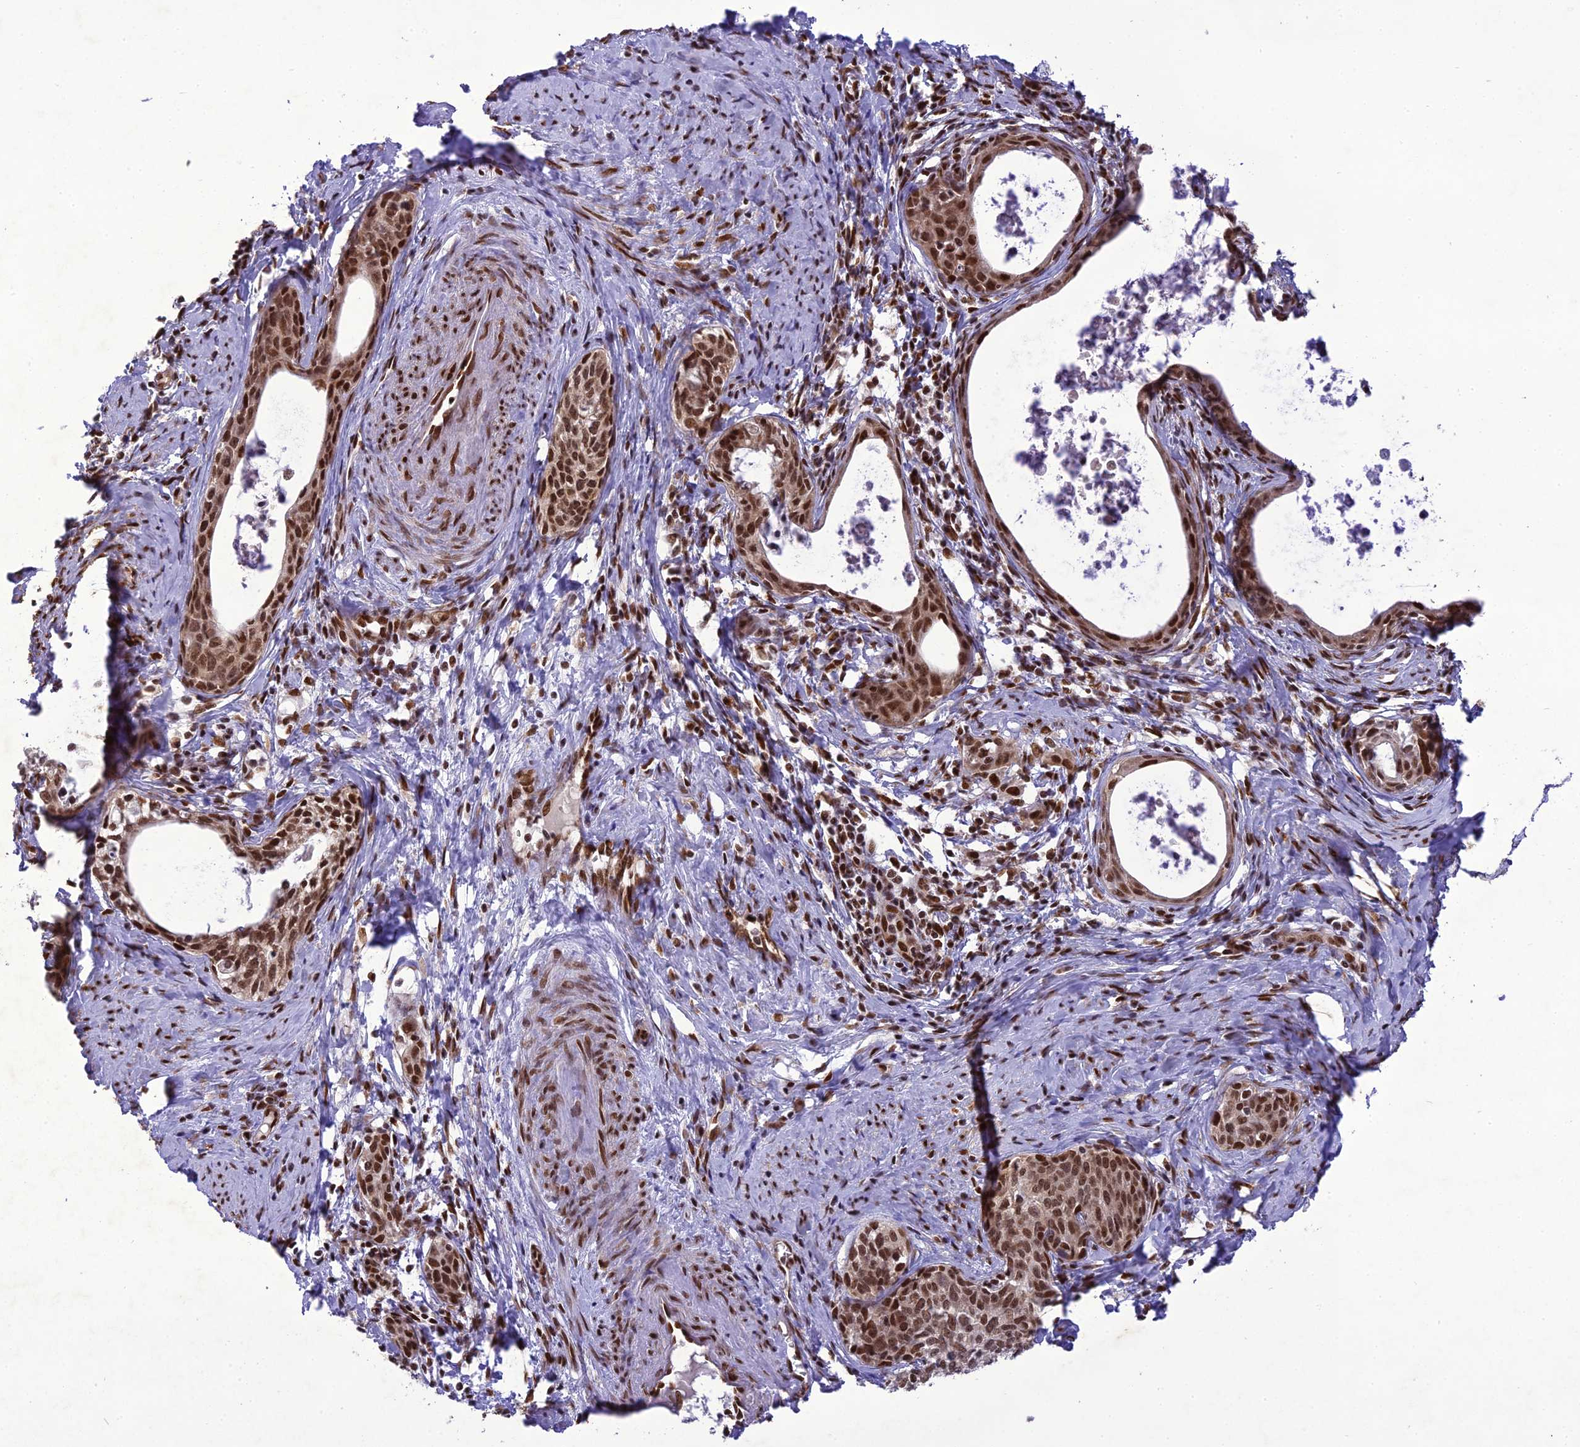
{"staining": {"intensity": "strong", "quantity": ">75%", "location": "nuclear"}, "tissue": "cervical cancer", "cell_type": "Tumor cells", "image_type": "cancer", "snomed": [{"axis": "morphology", "description": "Squamous cell carcinoma, NOS"}, {"axis": "topography", "description": "Cervix"}], "caption": "Cervical squamous cell carcinoma tissue reveals strong nuclear positivity in about >75% of tumor cells, visualized by immunohistochemistry.", "gene": "DDX1", "patient": {"sex": "female", "age": 52}}